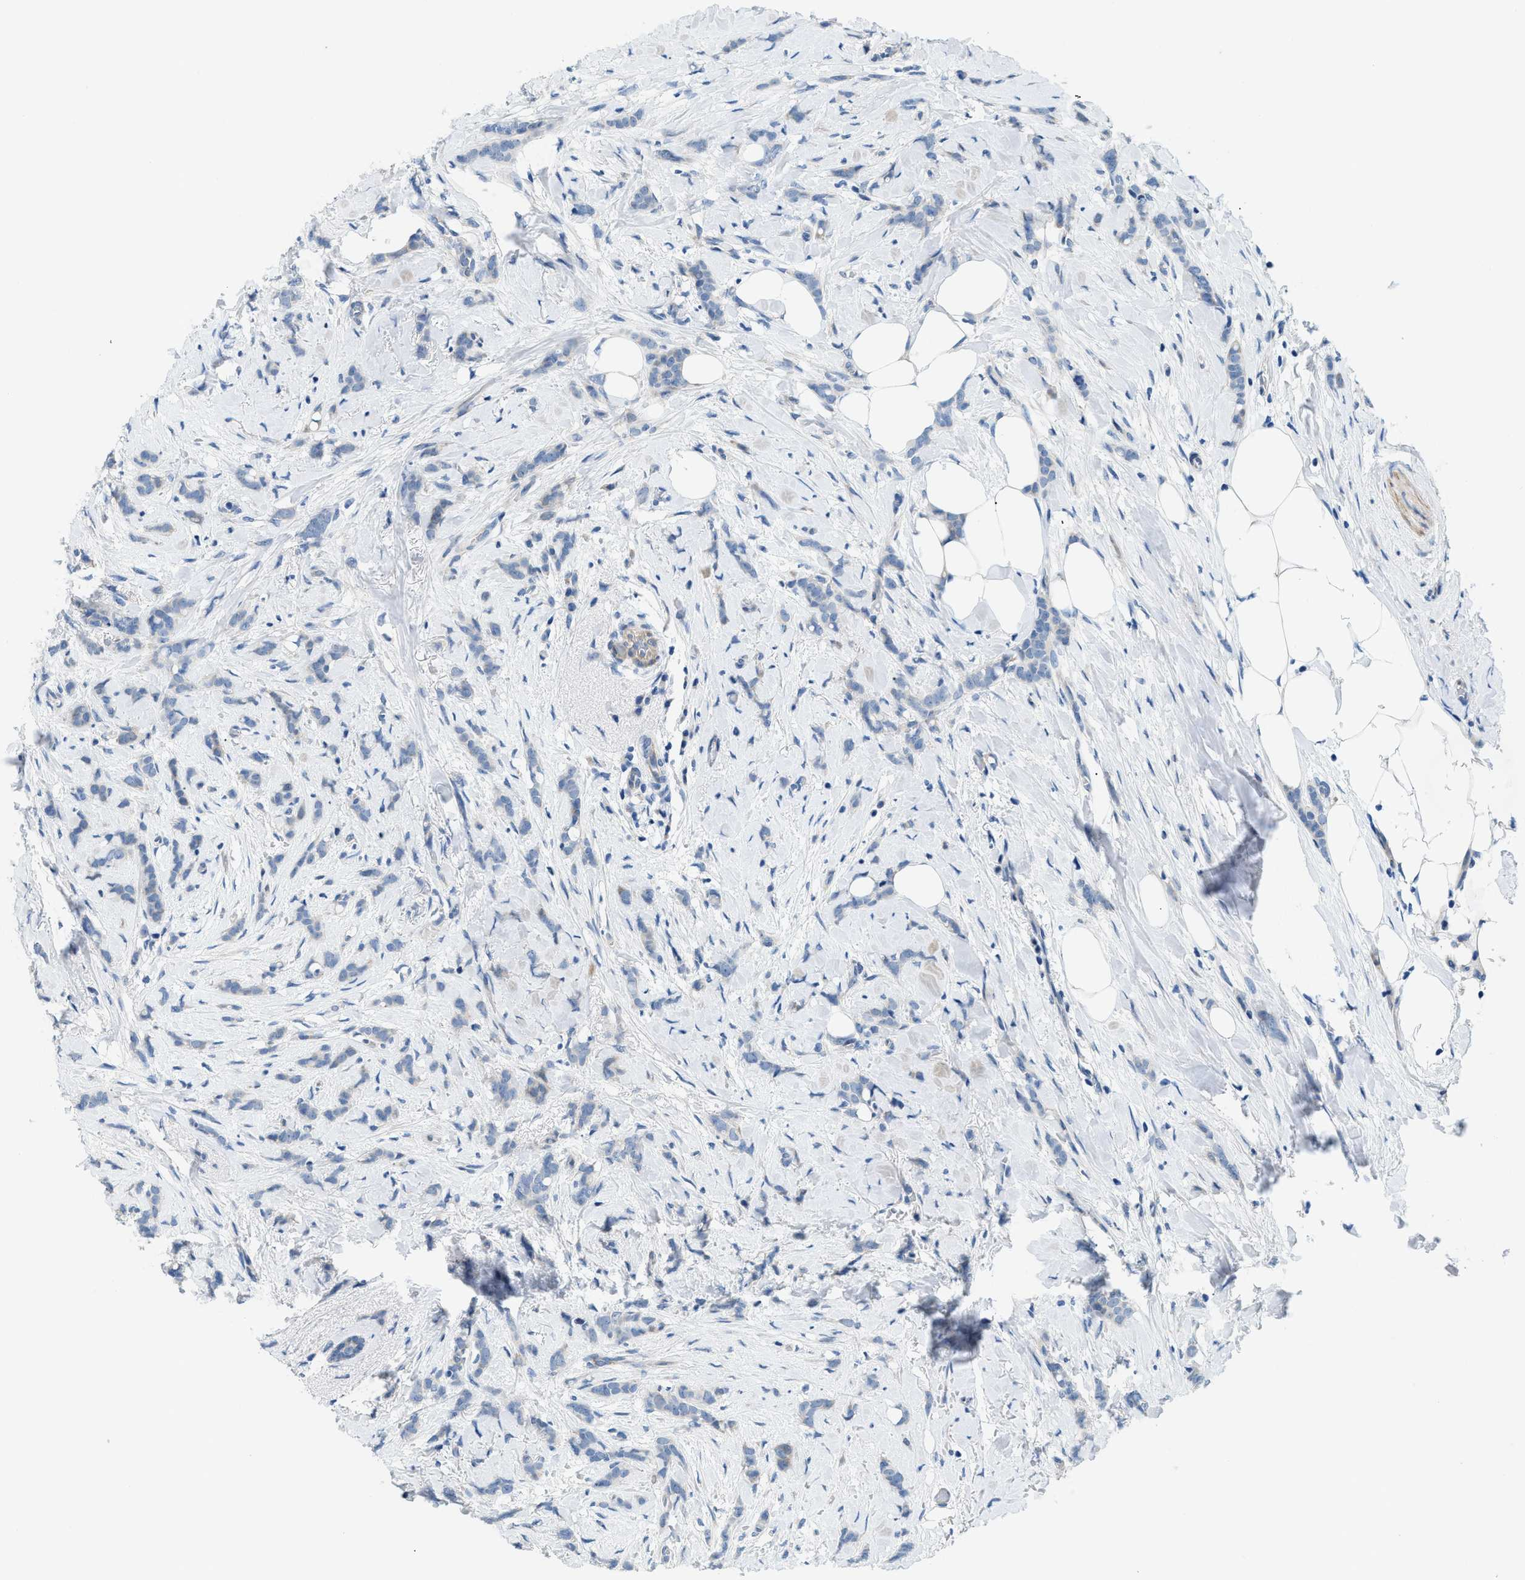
{"staining": {"intensity": "negative", "quantity": "none", "location": "none"}, "tissue": "breast cancer", "cell_type": "Tumor cells", "image_type": "cancer", "snomed": [{"axis": "morphology", "description": "Lobular carcinoma, in situ"}, {"axis": "morphology", "description": "Lobular carcinoma"}, {"axis": "topography", "description": "Breast"}], "caption": "The immunohistochemistry photomicrograph has no significant expression in tumor cells of lobular carcinoma in situ (breast) tissue.", "gene": "FDCSP", "patient": {"sex": "female", "age": 41}}